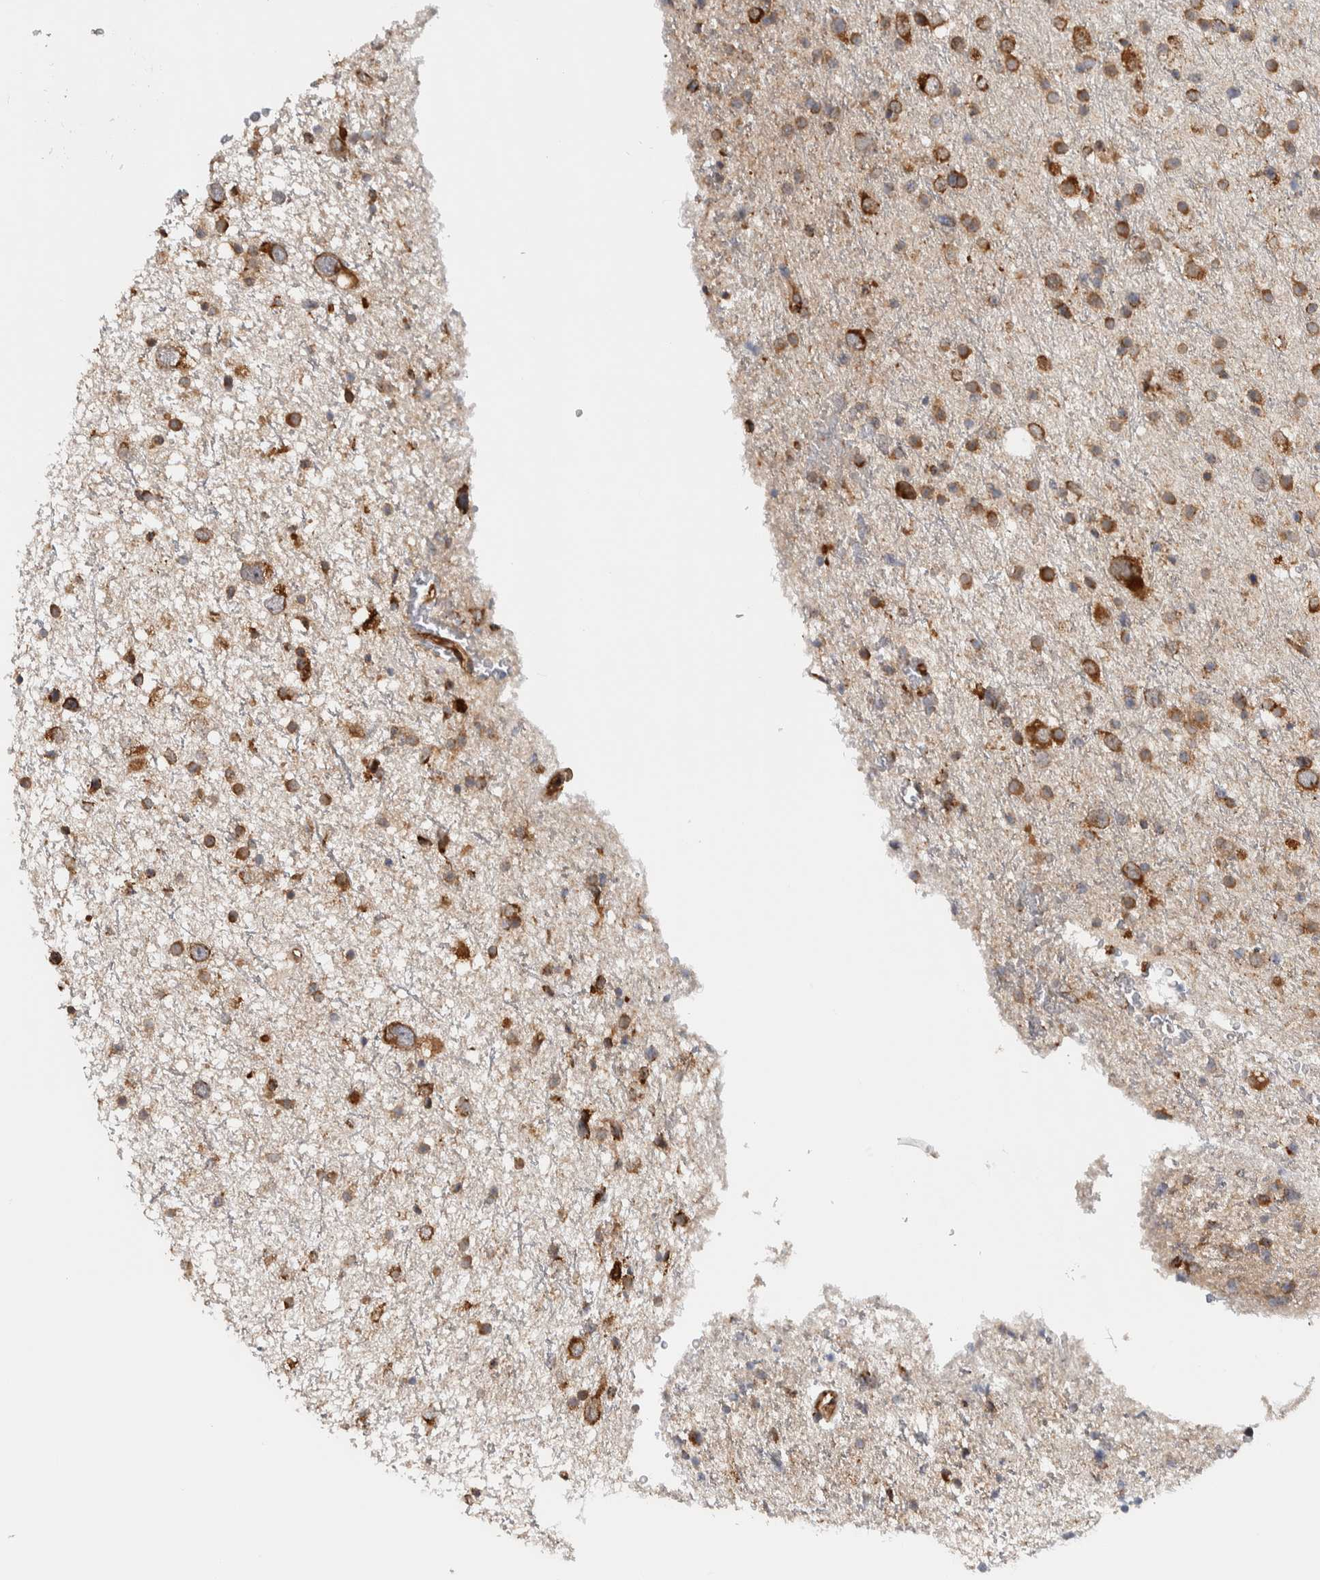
{"staining": {"intensity": "moderate", "quantity": ">75%", "location": "cytoplasmic/membranous"}, "tissue": "glioma", "cell_type": "Tumor cells", "image_type": "cancer", "snomed": [{"axis": "morphology", "description": "Glioma, malignant, Low grade"}, {"axis": "topography", "description": "Brain"}], "caption": "IHC histopathology image of glioma stained for a protein (brown), which displays medium levels of moderate cytoplasmic/membranous expression in about >75% of tumor cells.", "gene": "EIF3H", "patient": {"sex": "female", "age": 37}}